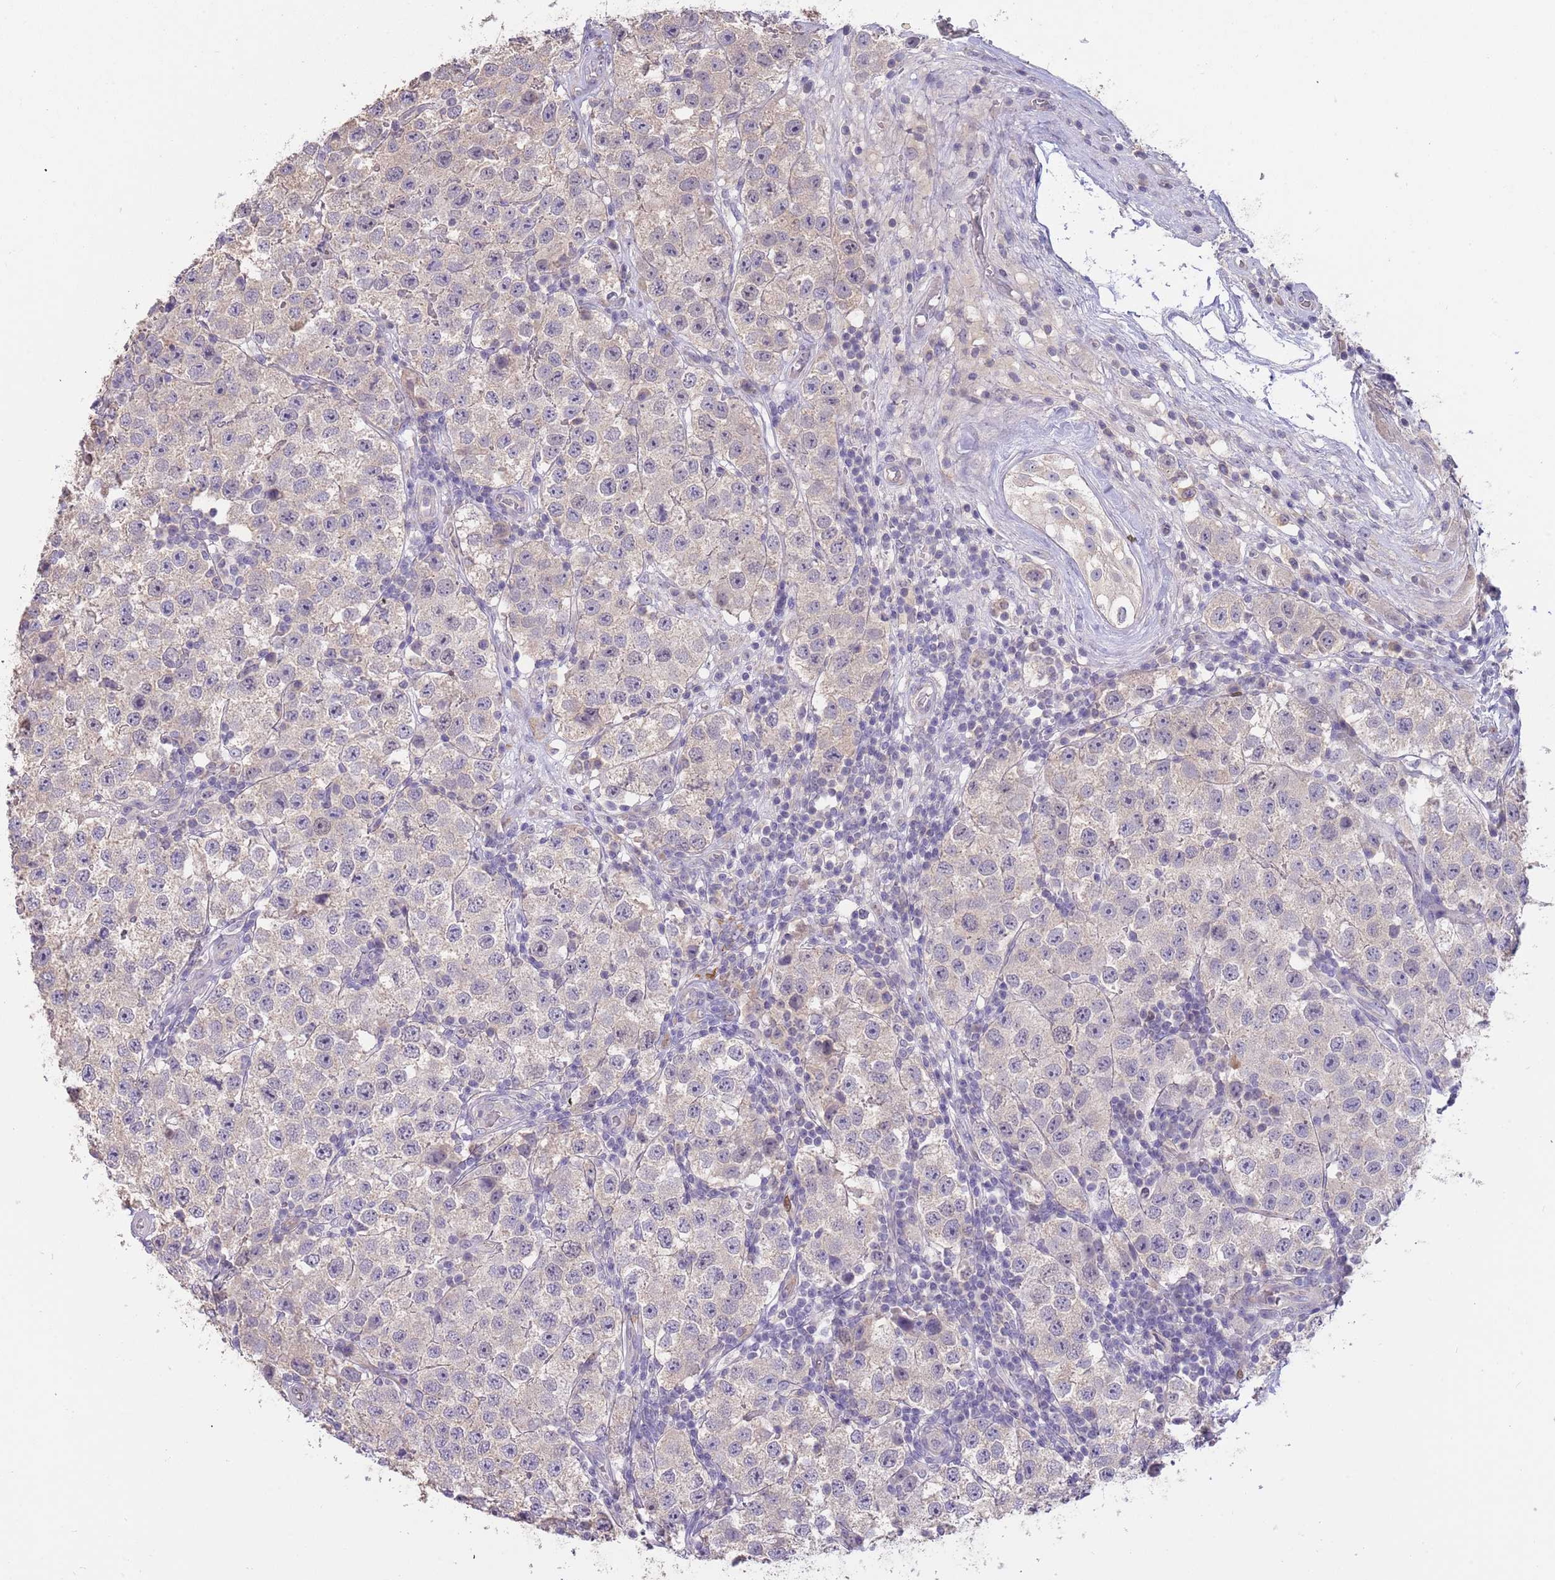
{"staining": {"intensity": "negative", "quantity": "none", "location": "none"}, "tissue": "testis cancer", "cell_type": "Tumor cells", "image_type": "cancer", "snomed": [{"axis": "morphology", "description": "Seminoma, NOS"}, {"axis": "topography", "description": "Testis"}], "caption": "A high-resolution image shows immunohistochemistry staining of testis seminoma, which reveals no significant positivity in tumor cells.", "gene": "PIMREG", "patient": {"sex": "male", "age": 34}}